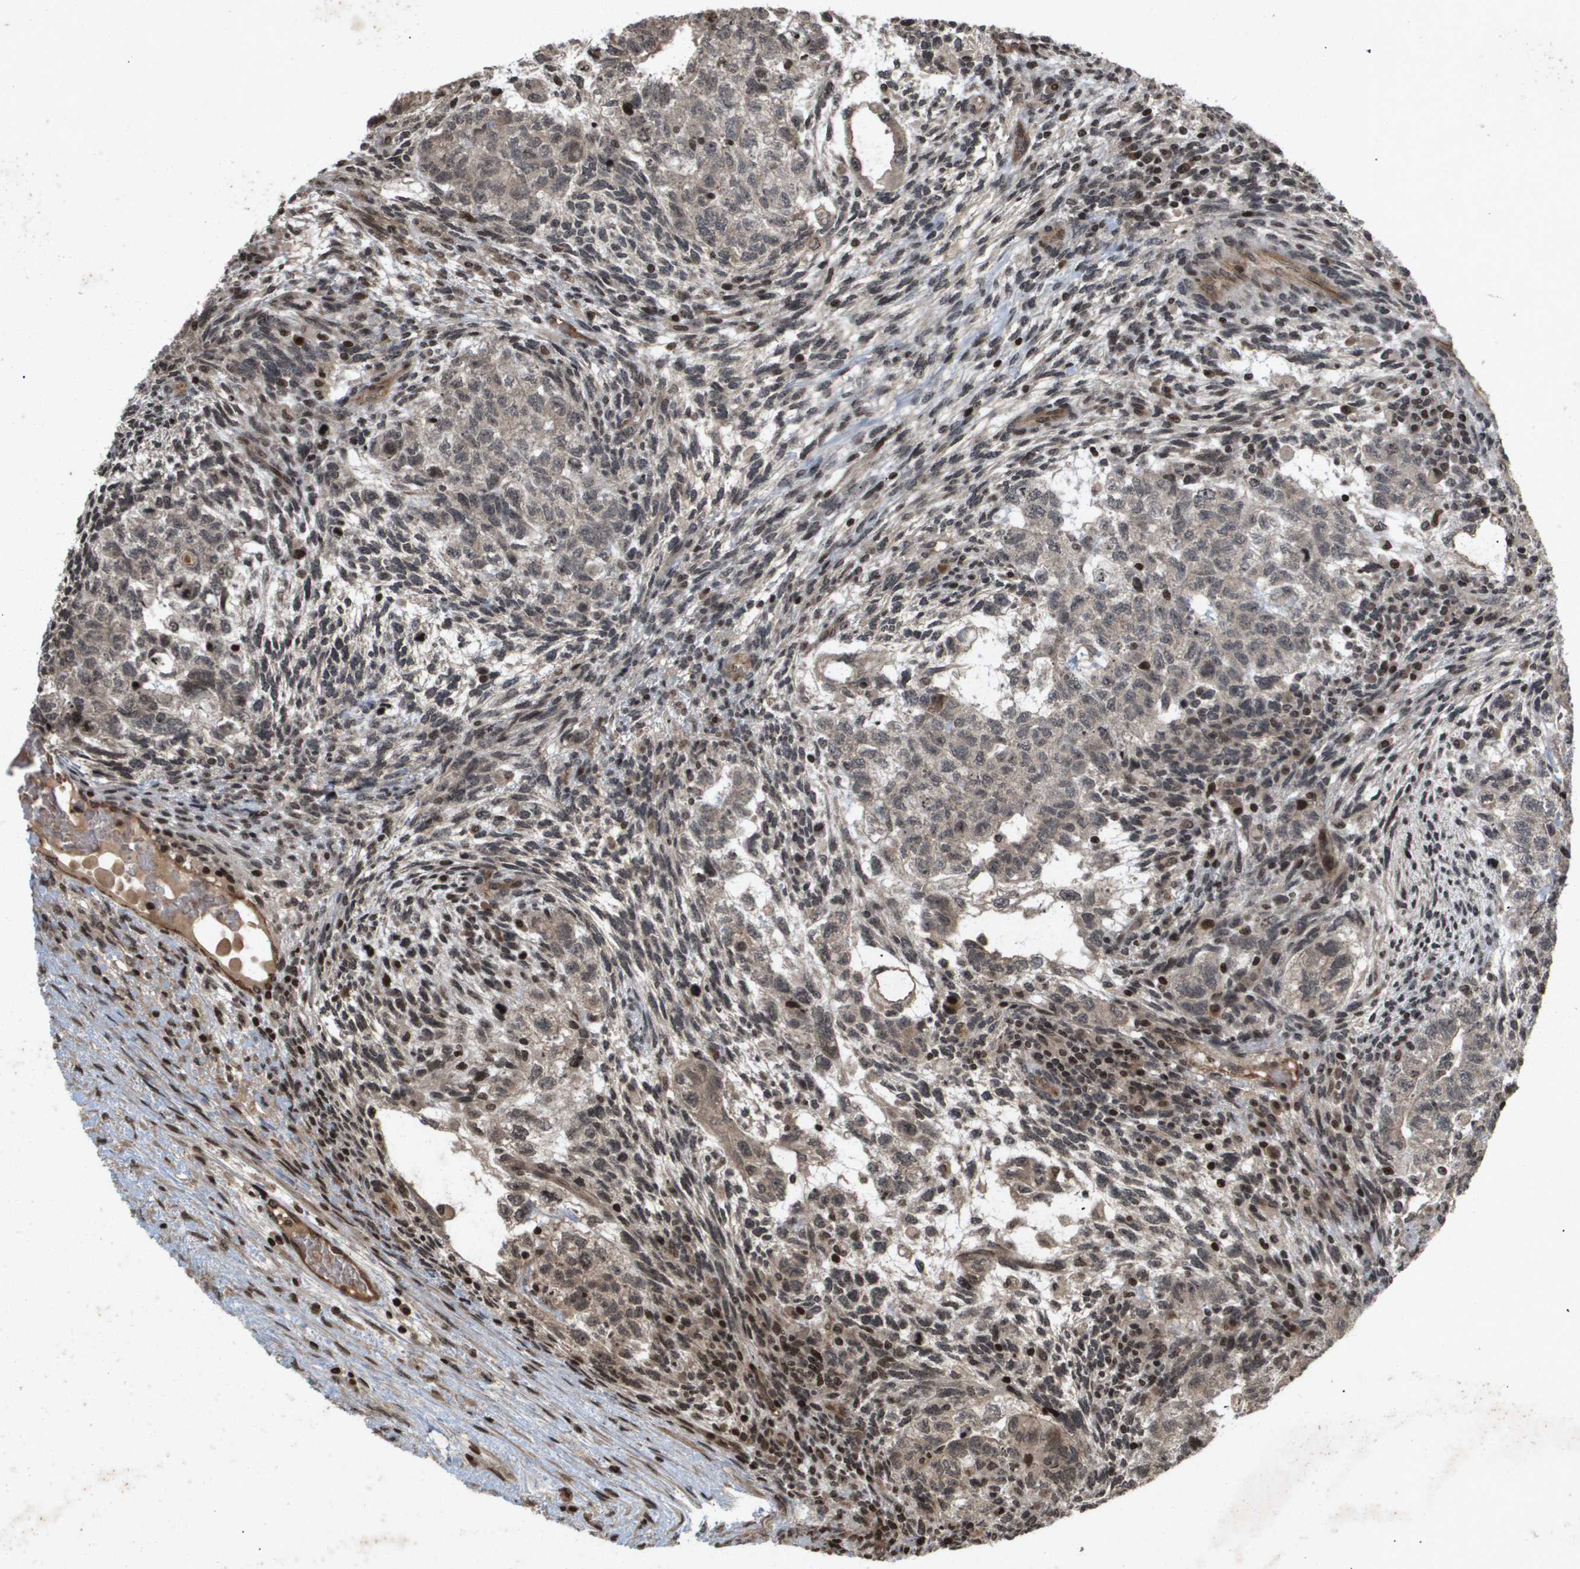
{"staining": {"intensity": "negative", "quantity": "none", "location": "none"}, "tissue": "testis cancer", "cell_type": "Tumor cells", "image_type": "cancer", "snomed": [{"axis": "morphology", "description": "Normal tissue, NOS"}, {"axis": "morphology", "description": "Carcinoma, Embryonal, NOS"}, {"axis": "topography", "description": "Testis"}], "caption": "This is an immunohistochemistry histopathology image of human testis cancer. There is no staining in tumor cells.", "gene": "HSPA6", "patient": {"sex": "male", "age": 36}}